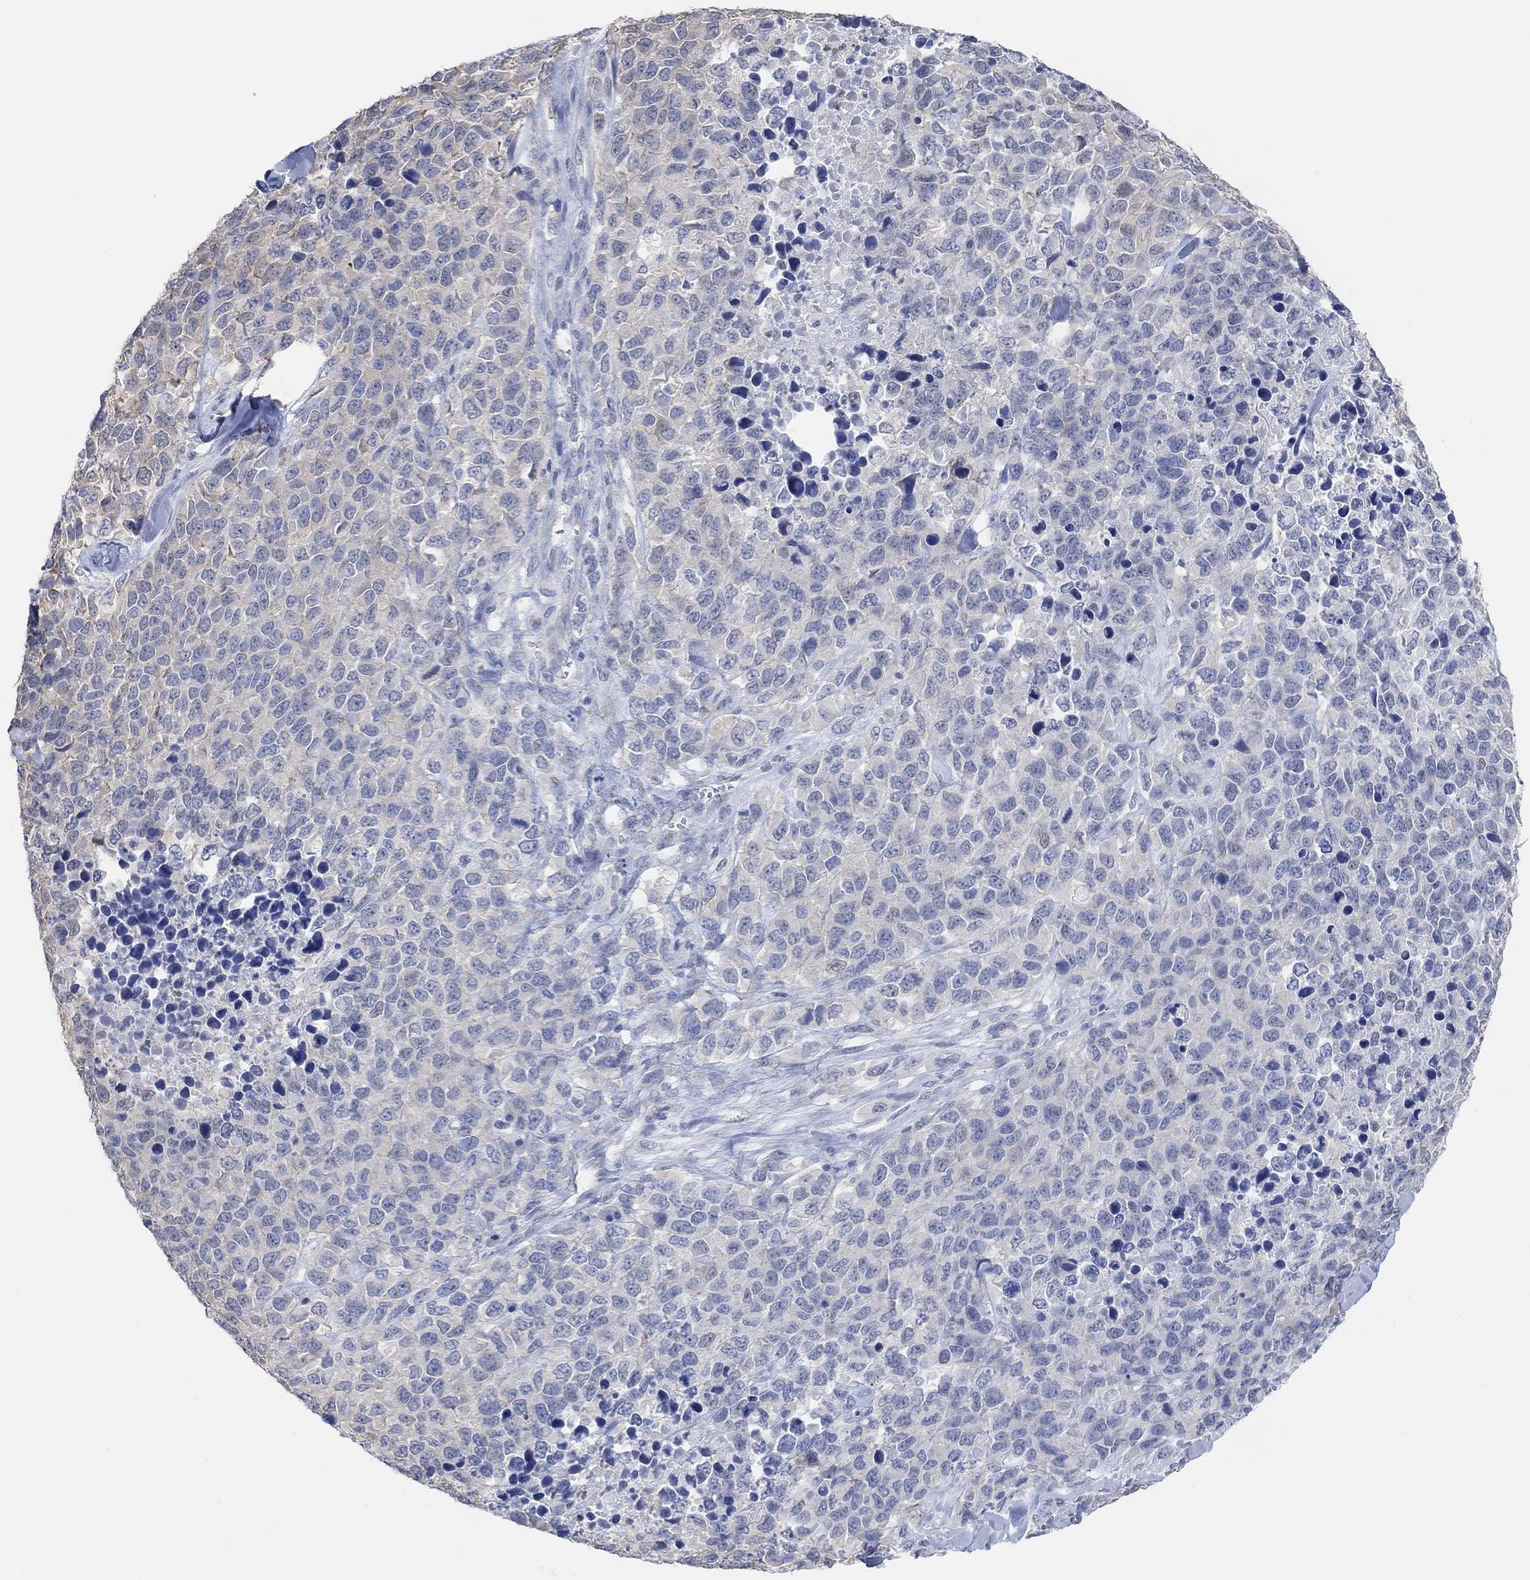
{"staining": {"intensity": "negative", "quantity": "none", "location": "none"}, "tissue": "melanoma", "cell_type": "Tumor cells", "image_type": "cancer", "snomed": [{"axis": "morphology", "description": "Malignant melanoma, Metastatic site"}, {"axis": "topography", "description": "Skin"}], "caption": "Image shows no protein expression in tumor cells of melanoma tissue.", "gene": "MUC1", "patient": {"sex": "male", "age": 84}}